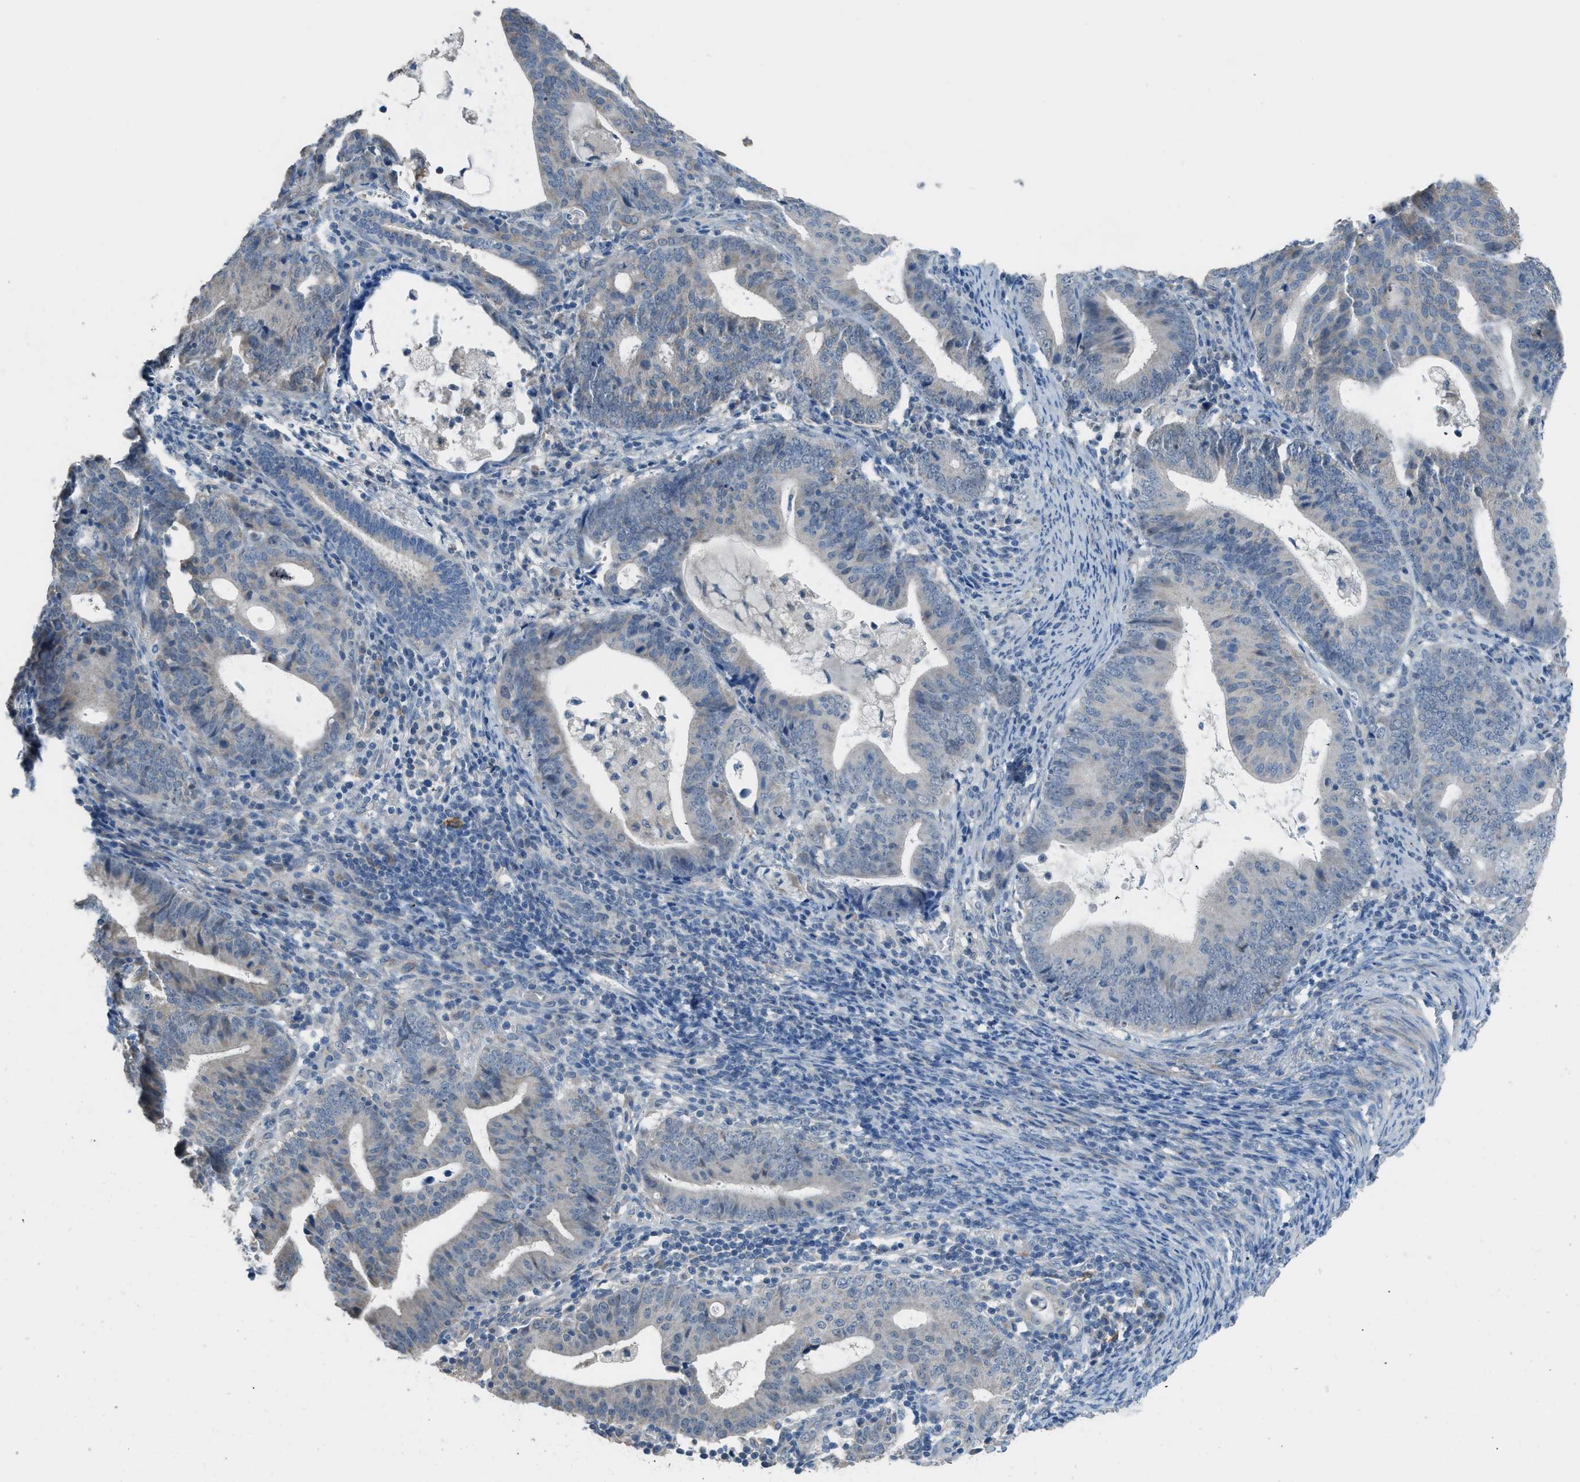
{"staining": {"intensity": "negative", "quantity": "none", "location": "none"}, "tissue": "endometrial cancer", "cell_type": "Tumor cells", "image_type": "cancer", "snomed": [{"axis": "morphology", "description": "Adenocarcinoma, NOS"}, {"axis": "topography", "description": "Uterus"}], "caption": "The immunohistochemistry photomicrograph has no significant staining in tumor cells of endometrial cancer tissue.", "gene": "TIMD4", "patient": {"sex": "female", "age": 83}}